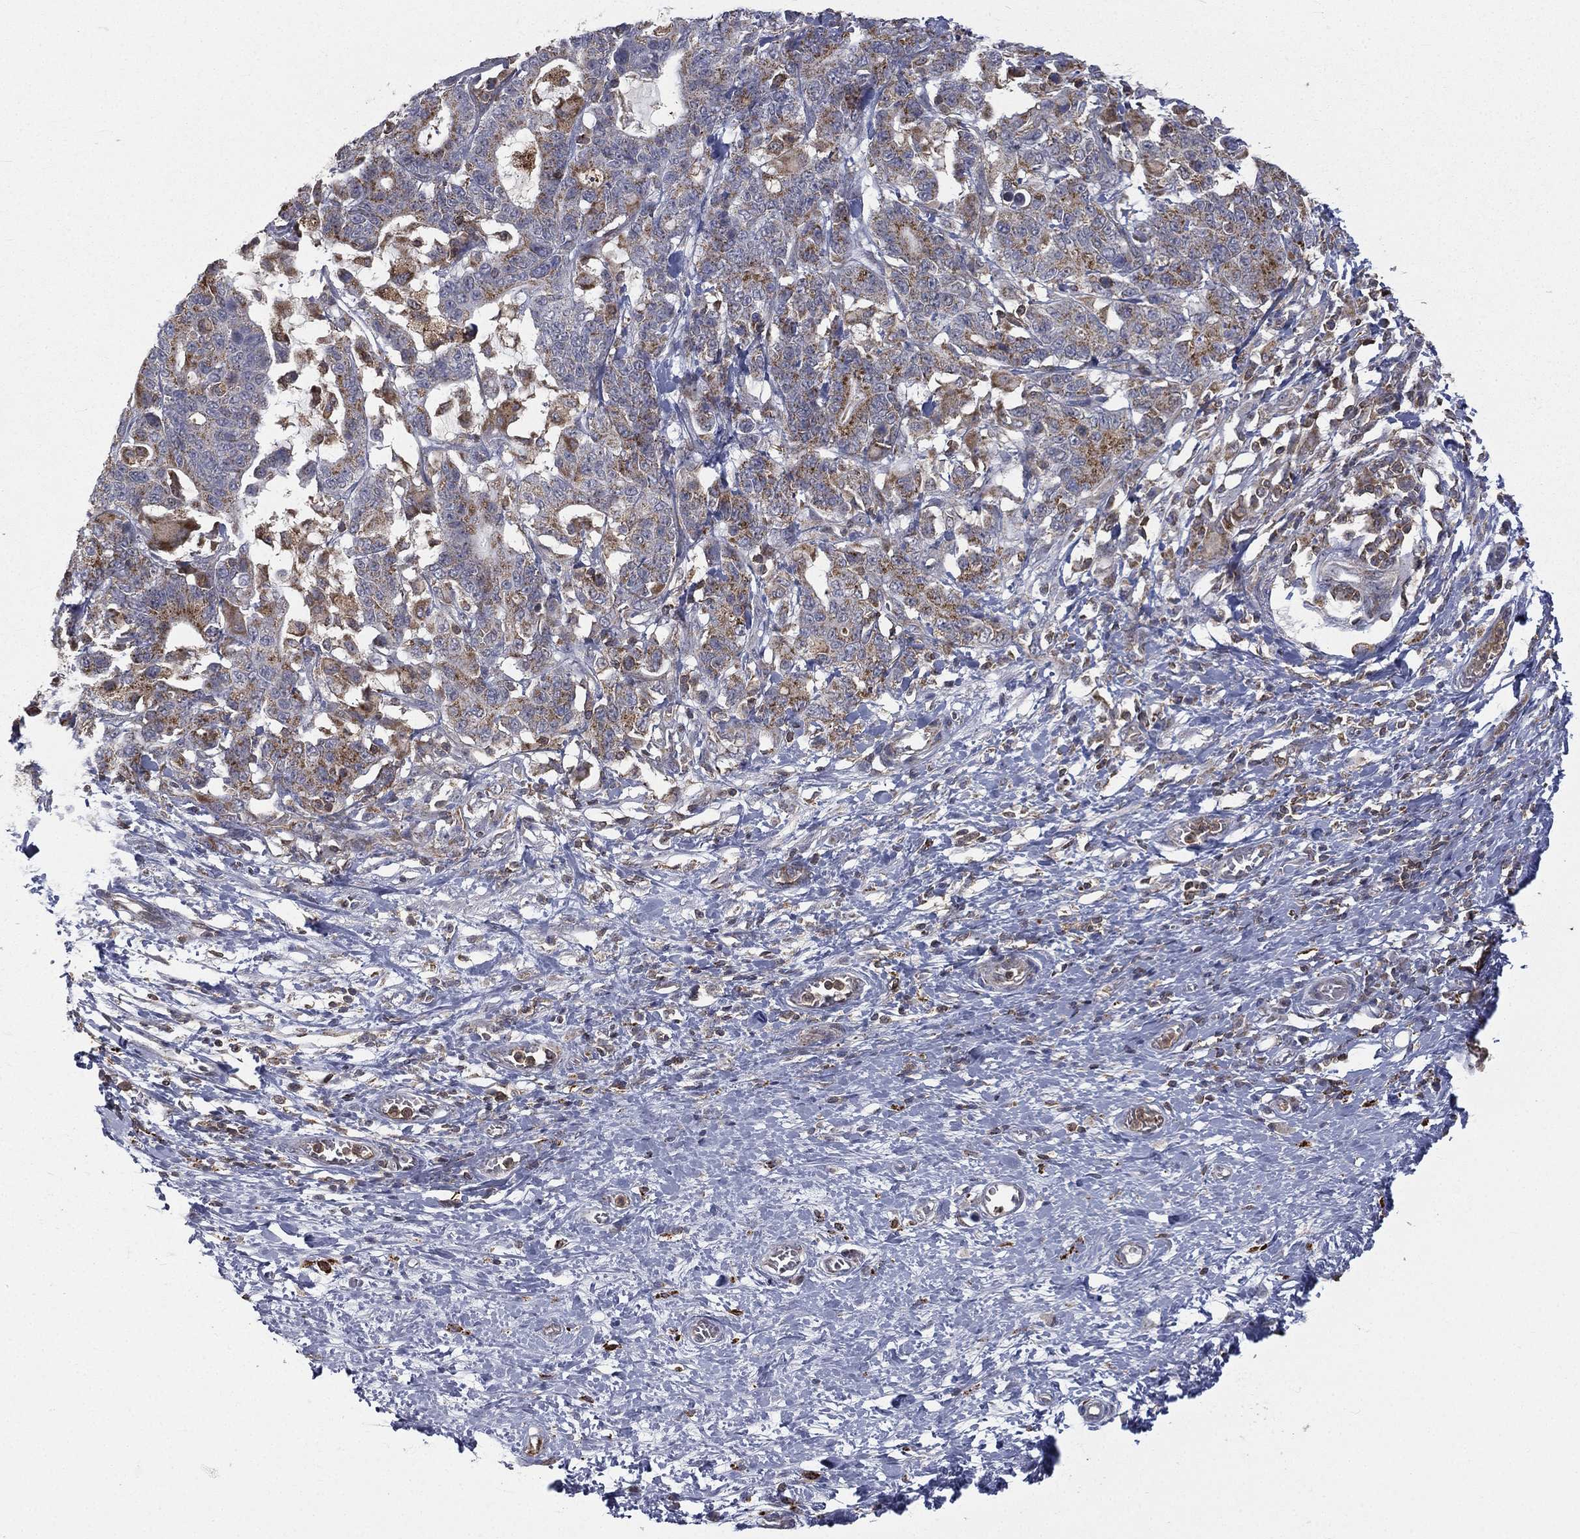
{"staining": {"intensity": "moderate", "quantity": "25%-75%", "location": "cytoplasmic/membranous"}, "tissue": "stomach cancer", "cell_type": "Tumor cells", "image_type": "cancer", "snomed": [{"axis": "morphology", "description": "Normal tissue, NOS"}, {"axis": "morphology", "description": "Adenocarcinoma, NOS"}, {"axis": "topography", "description": "Stomach"}], "caption": "Human stomach adenocarcinoma stained with a protein marker displays moderate staining in tumor cells.", "gene": "RIN3", "patient": {"sex": "female", "age": 64}}